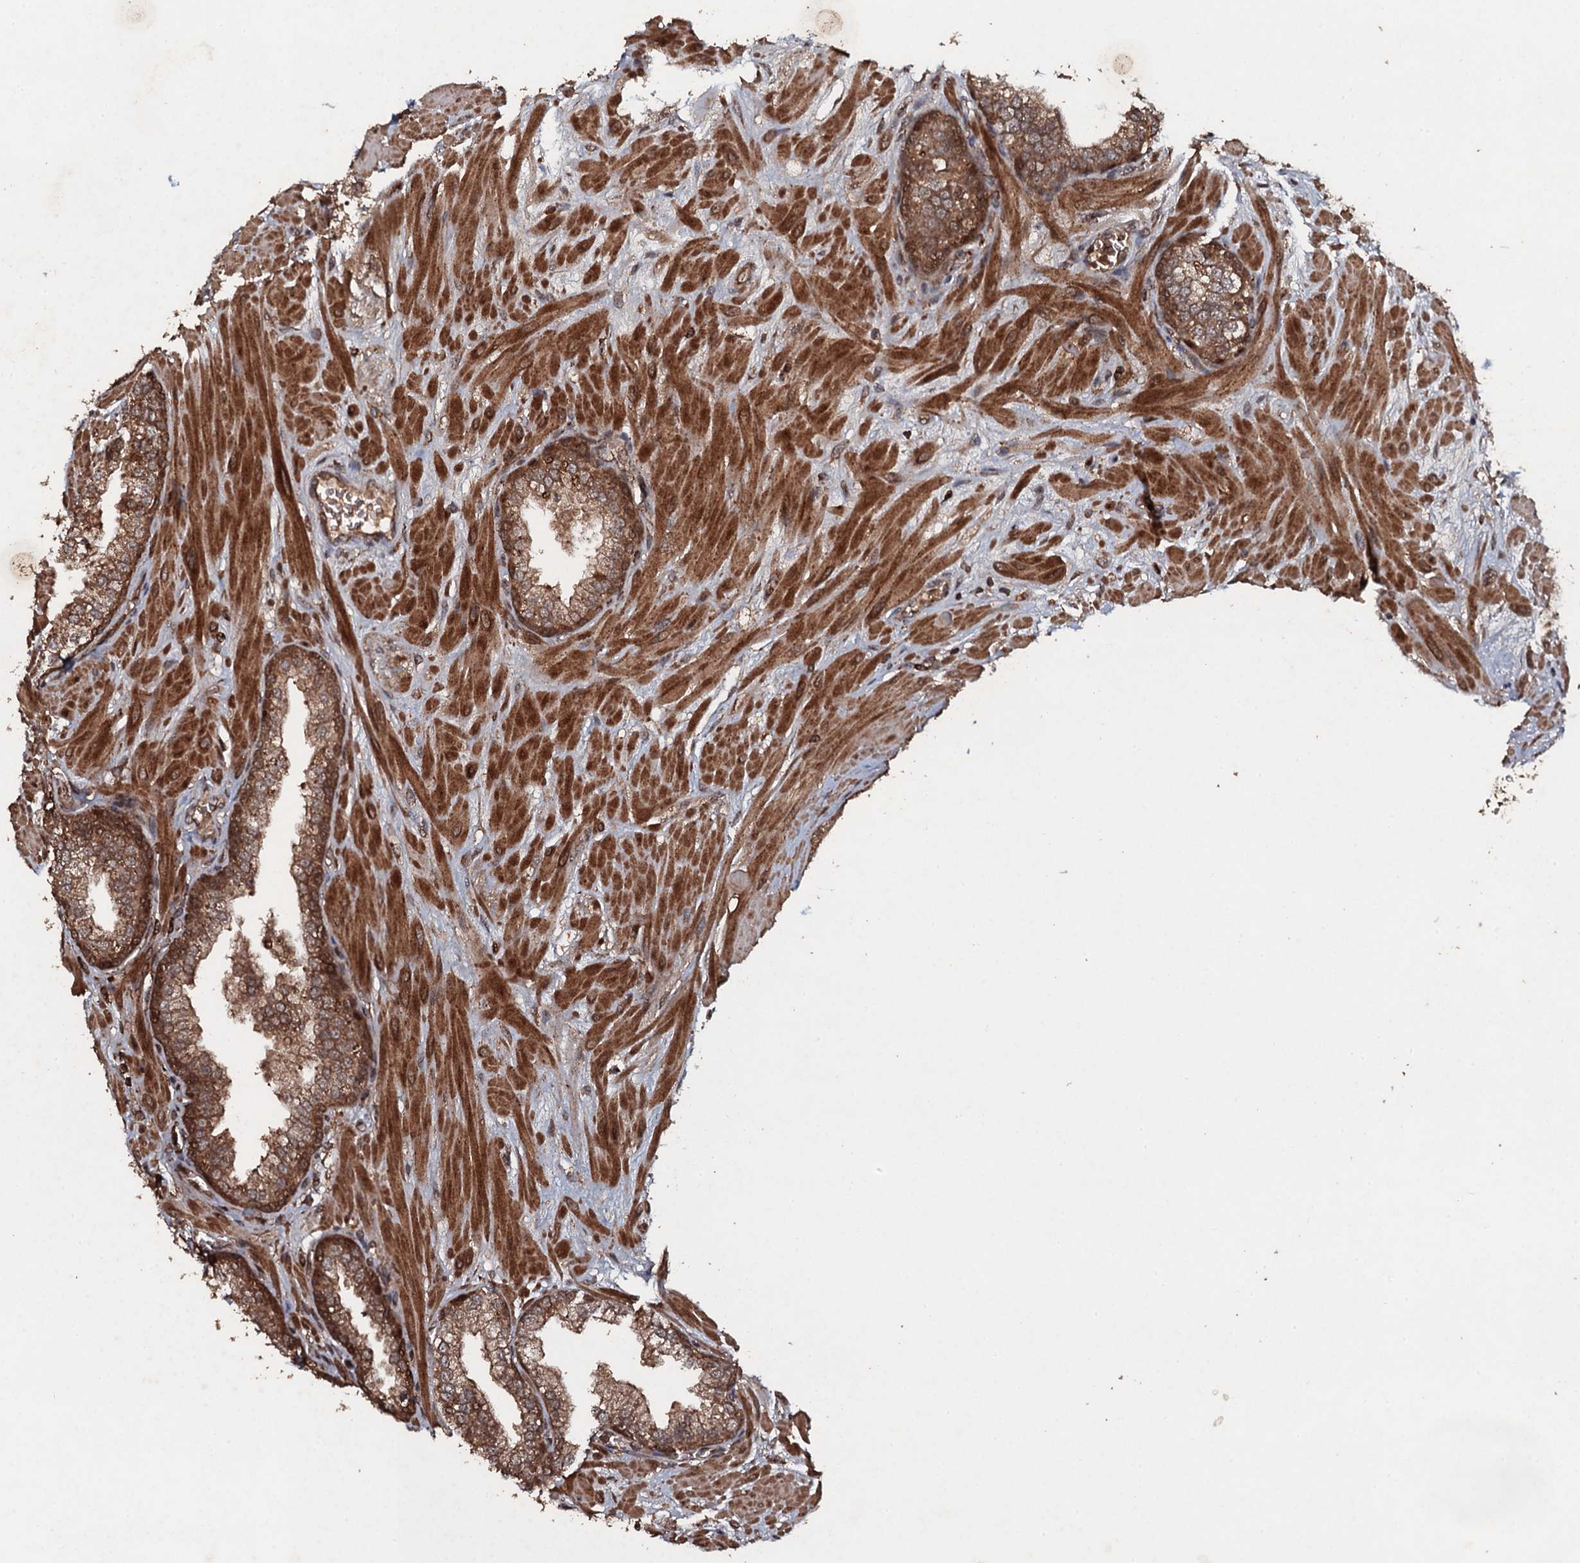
{"staining": {"intensity": "strong", "quantity": ">75%", "location": "cytoplasmic/membranous"}, "tissue": "prostate", "cell_type": "Glandular cells", "image_type": "normal", "snomed": [{"axis": "morphology", "description": "Normal tissue, NOS"}, {"axis": "topography", "description": "Prostate"}], "caption": "Approximately >75% of glandular cells in unremarkable human prostate show strong cytoplasmic/membranous protein positivity as visualized by brown immunohistochemical staining.", "gene": "ADGRG3", "patient": {"sex": "male", "age": 60}}